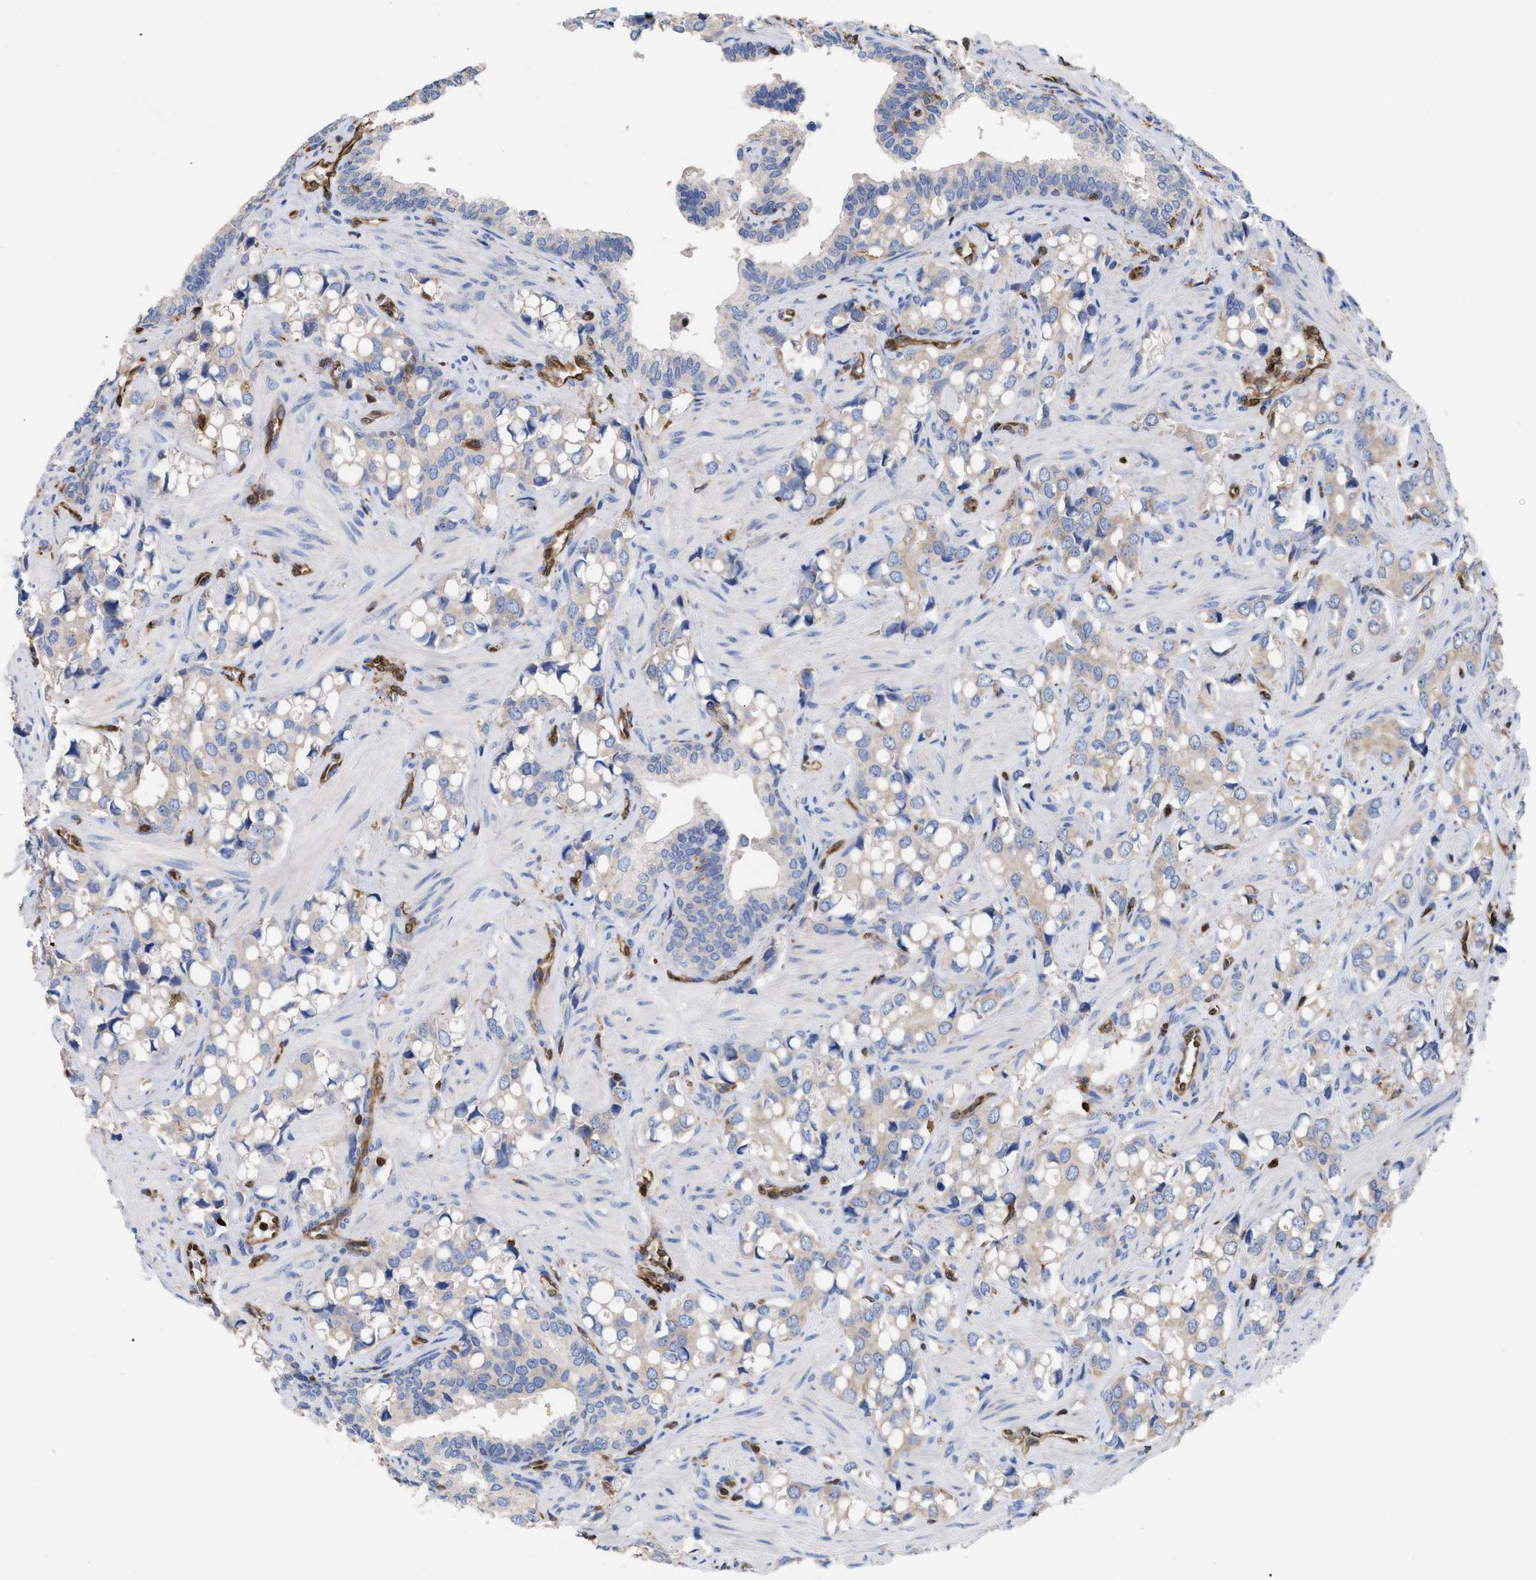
{"staining": {"intensity": "weak", "quantity": "<25%", "location": "cytoplasmic/membranous"}, "tissue": "prostate cancer", "cell_type": "Tumor cells", "image_type": "cancer", "snomed": [{"axis": "morphology", "description": "Adenocarcinoma, High grade"}, {"axis": "topography", "description": "Prostate"}], "caption": "Prostate cancer was stained to show a protein in brown. There is no significant positivity in tumor cells.", "gene": "GIMAP4", "patient": {"sex": "male", "age": 52}}